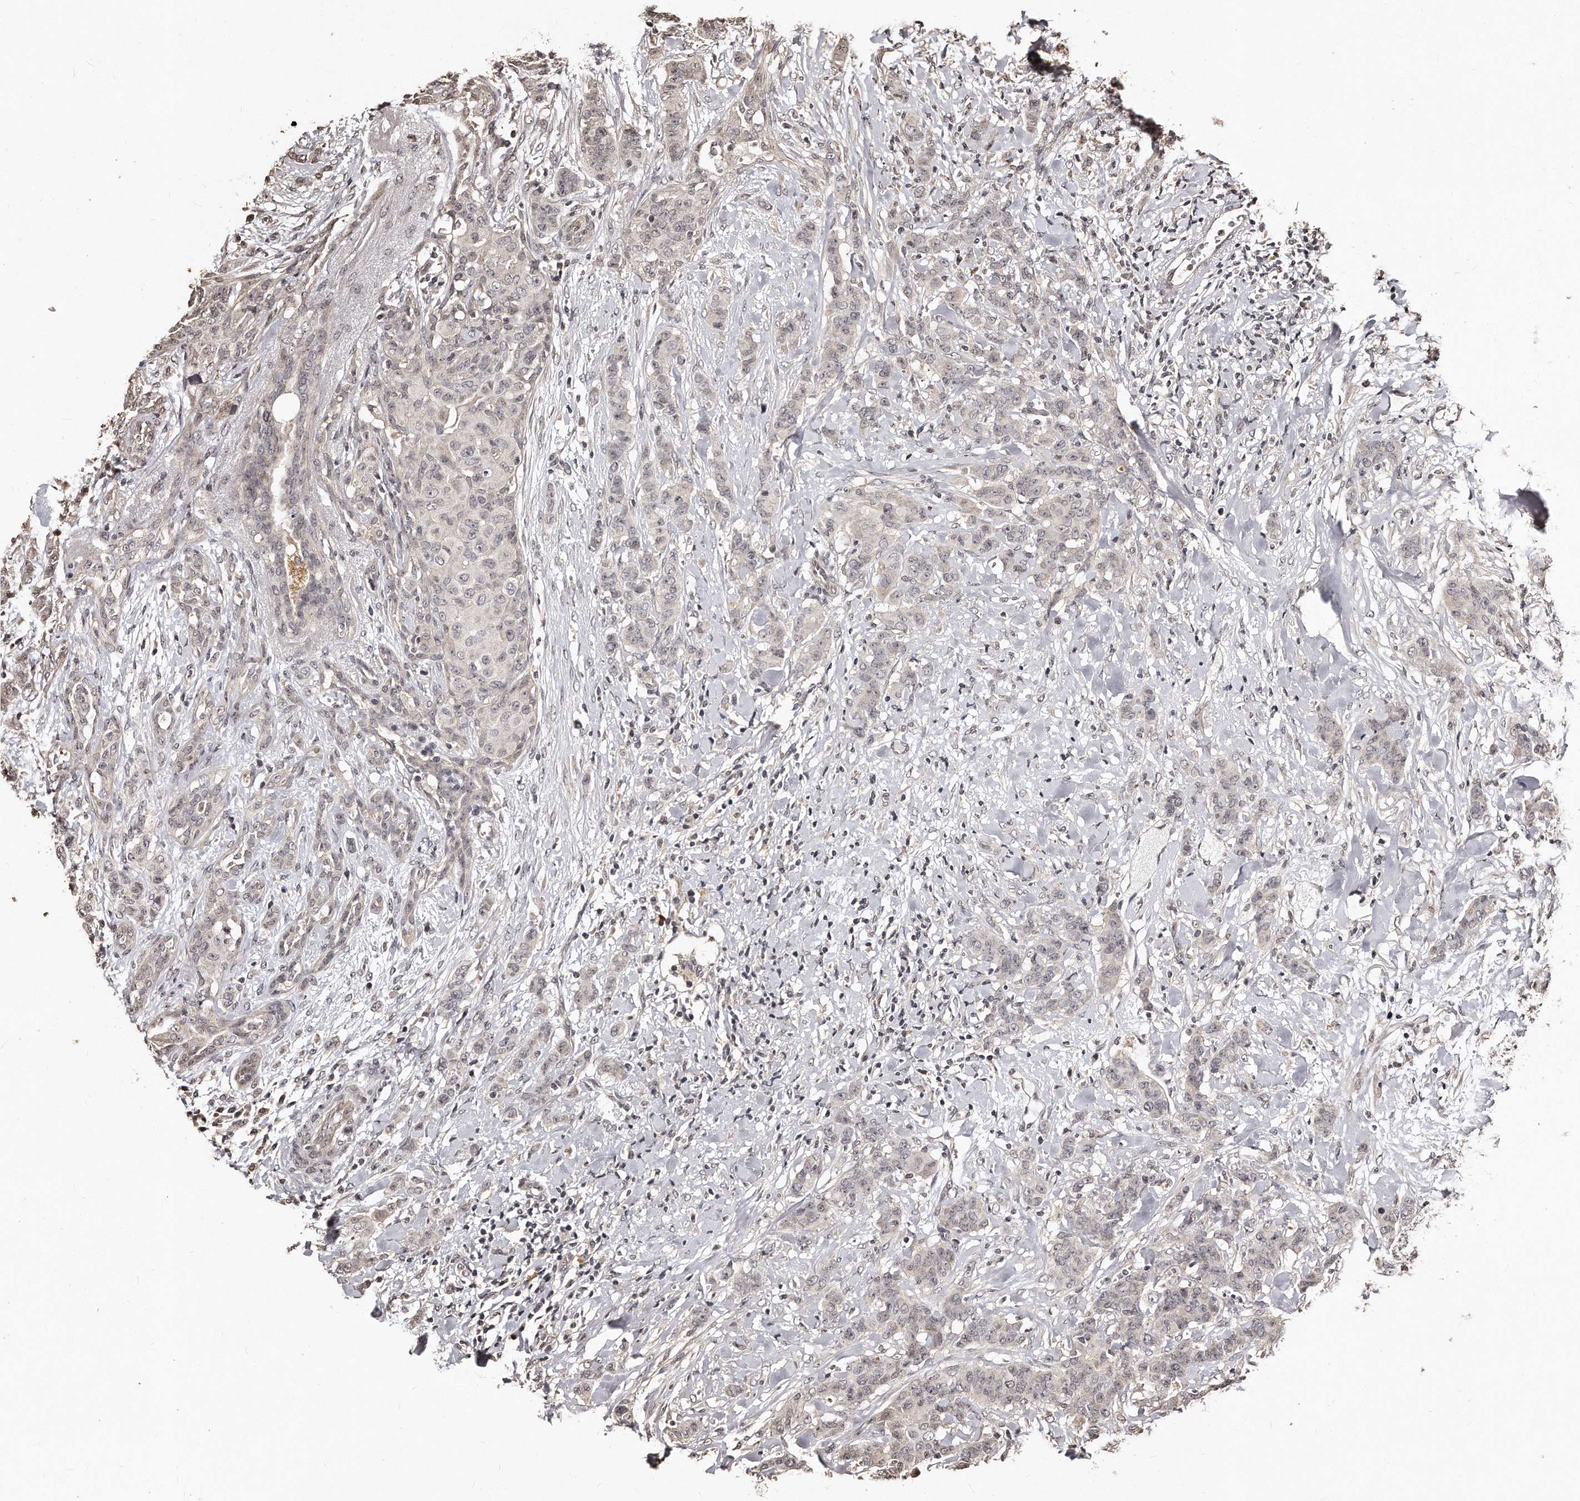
{"staining": {"intensity": "weak", "quantity": "<25%", "location": "nuclear"}, "tissue": "breast cancer", "cell_type": "Tumor cells", "image_type": "cancer", "snomed": [{"axis": "morphology", "description": "Duct carcinoma"}, {"axis": "topography", "description": "Breast"}], "caption": "High magnification brightfield microscopy of breast invasive ductal carcinoma stained with DAB (brown) and counterstained with hematoxylin (blue): tumor cells show no significant staining.", "gene": "TSHR", "patient": {"sex": "female", "age": 40}}